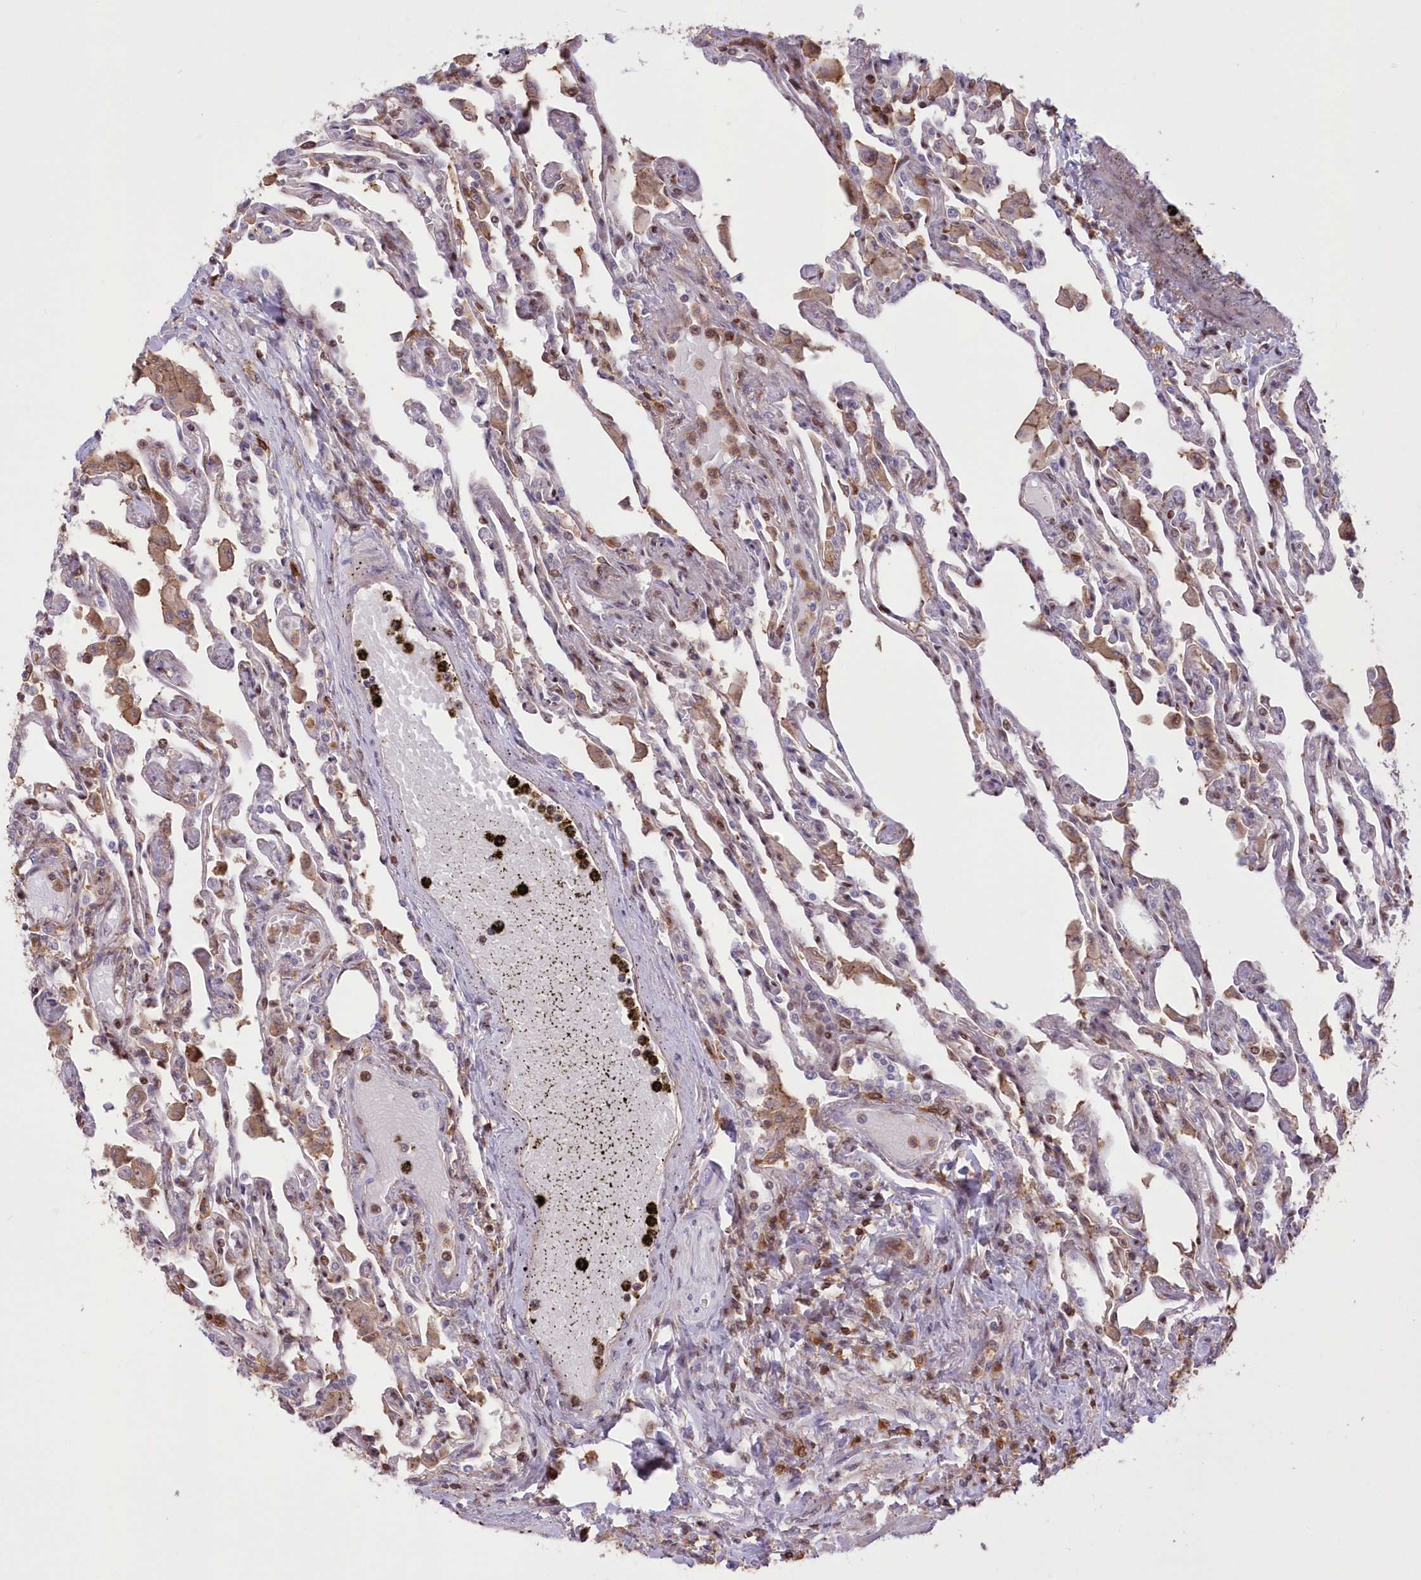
{"staining": {"intensity": "moderate", "quantity": "<25%", "location": "cytoplasmic/membranous"}, "tissue": "lung", "cell_type": "Alveolar cells", "image_type": "normal", "snomed": [{"axis": "morphology", "description": "Normal tissue, NOS"}, {"axis": "topography", "description": "Bronchus"}, {"axis": "topography", "description": "Lung"}], "caption": "Benign lung exhibits moderate cytoplasmic/membranous staining in approximately <25% of alveolar cells.", "gene": "RNPEPL1", "patient": {"sex": "female", "age": 49}}